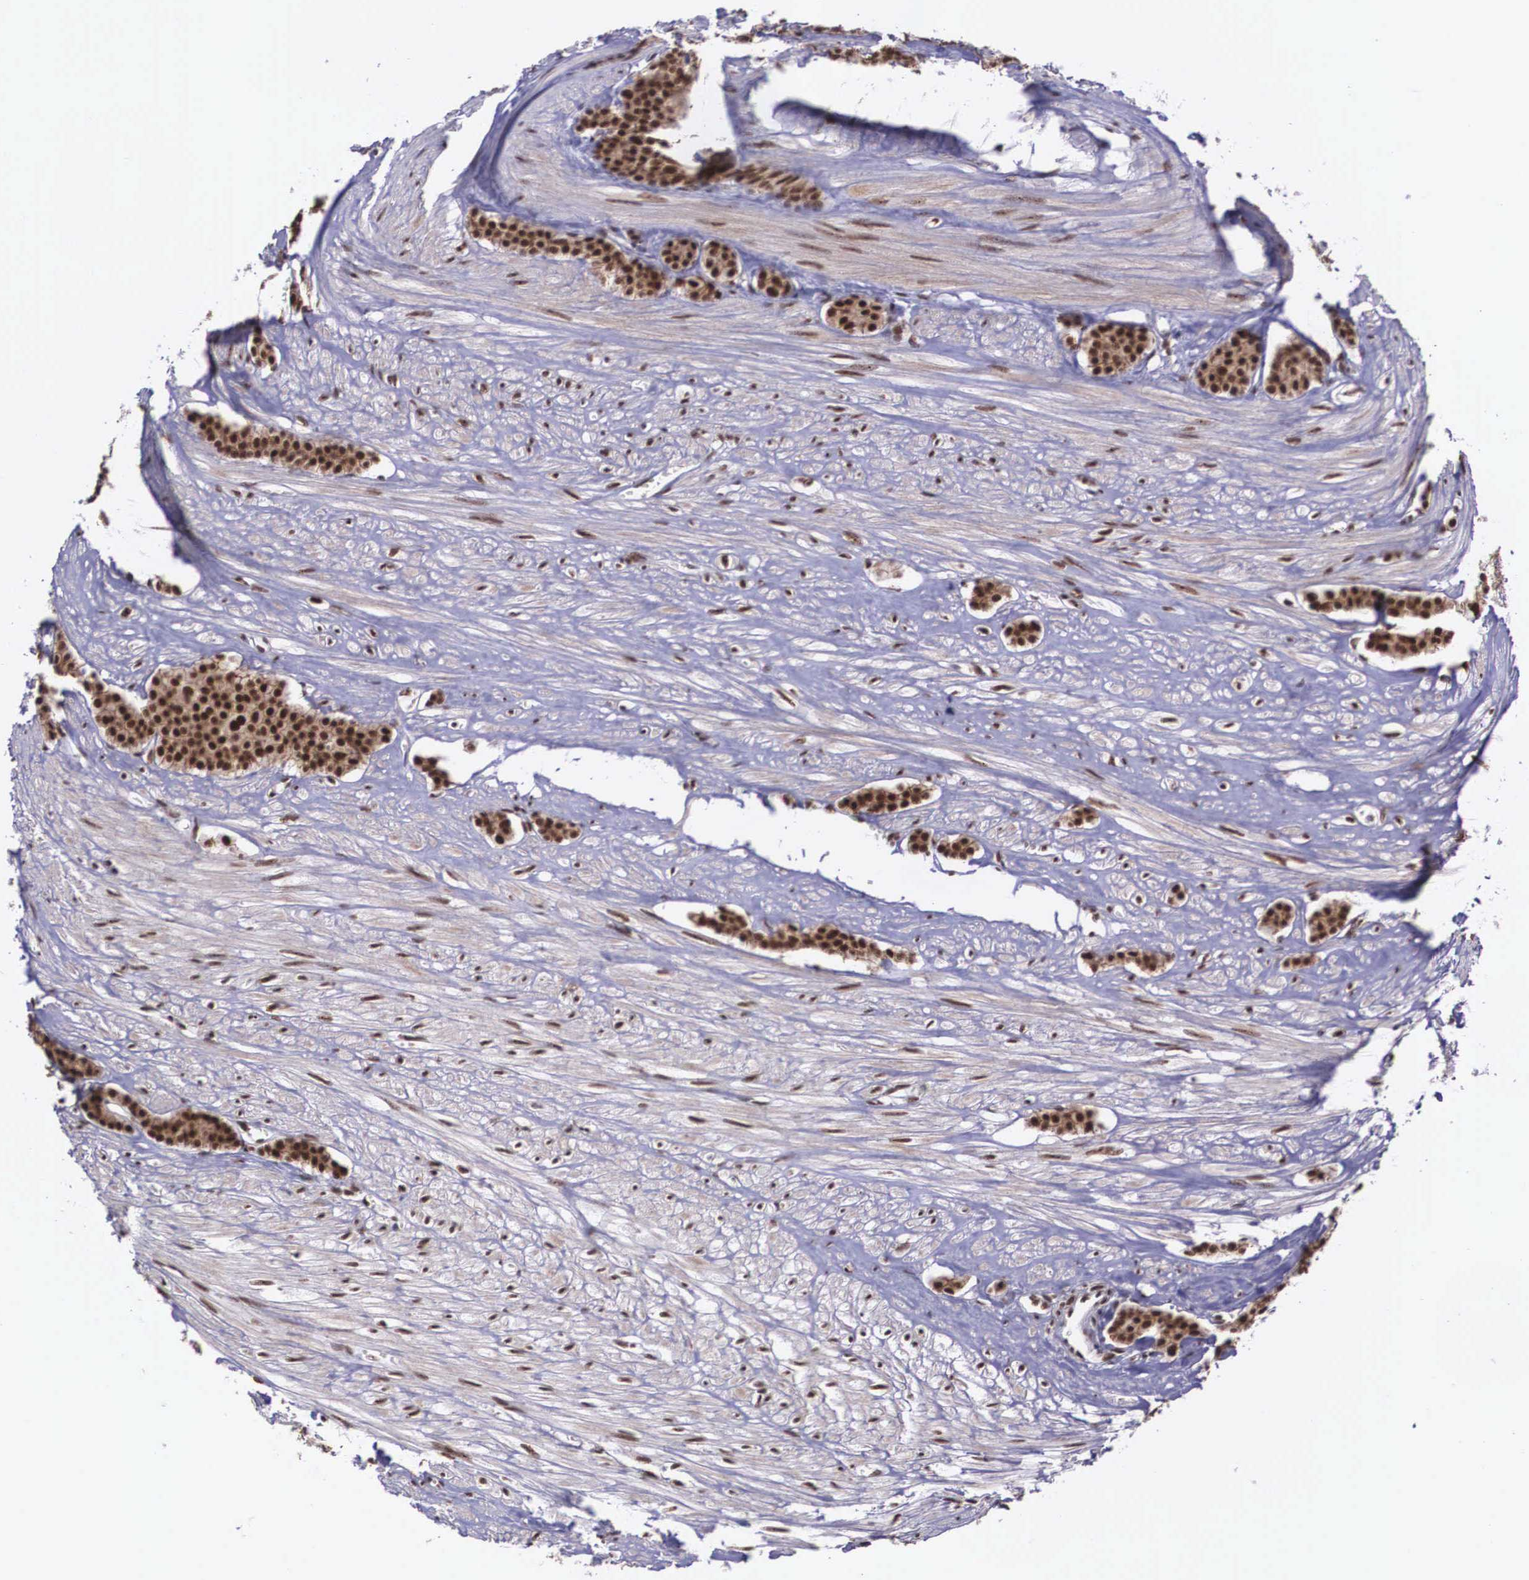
{"staining": {"intensity": "strong", "quantity": ">75%", "location": "cytoplasmic/membranous,nuclear"}, "tissue": "carcinoid", "cell_type": "Tumor cells", "image_type": "cancer", "snomed": [{"axis": "morphology", "description": "Carcinoid, malignant, NOS"}, {"axis": "topography", "description": "Small intestine"}], "caption": "Immunohistochemical staining of human malignant carcinoid exhibits high levels of strong cytoplasmic/membranous and nuclear protein expression in approximately >75% of tumor cells.", "gene": "POLR2F", "patient": {"sex": "male", "age": 60}}